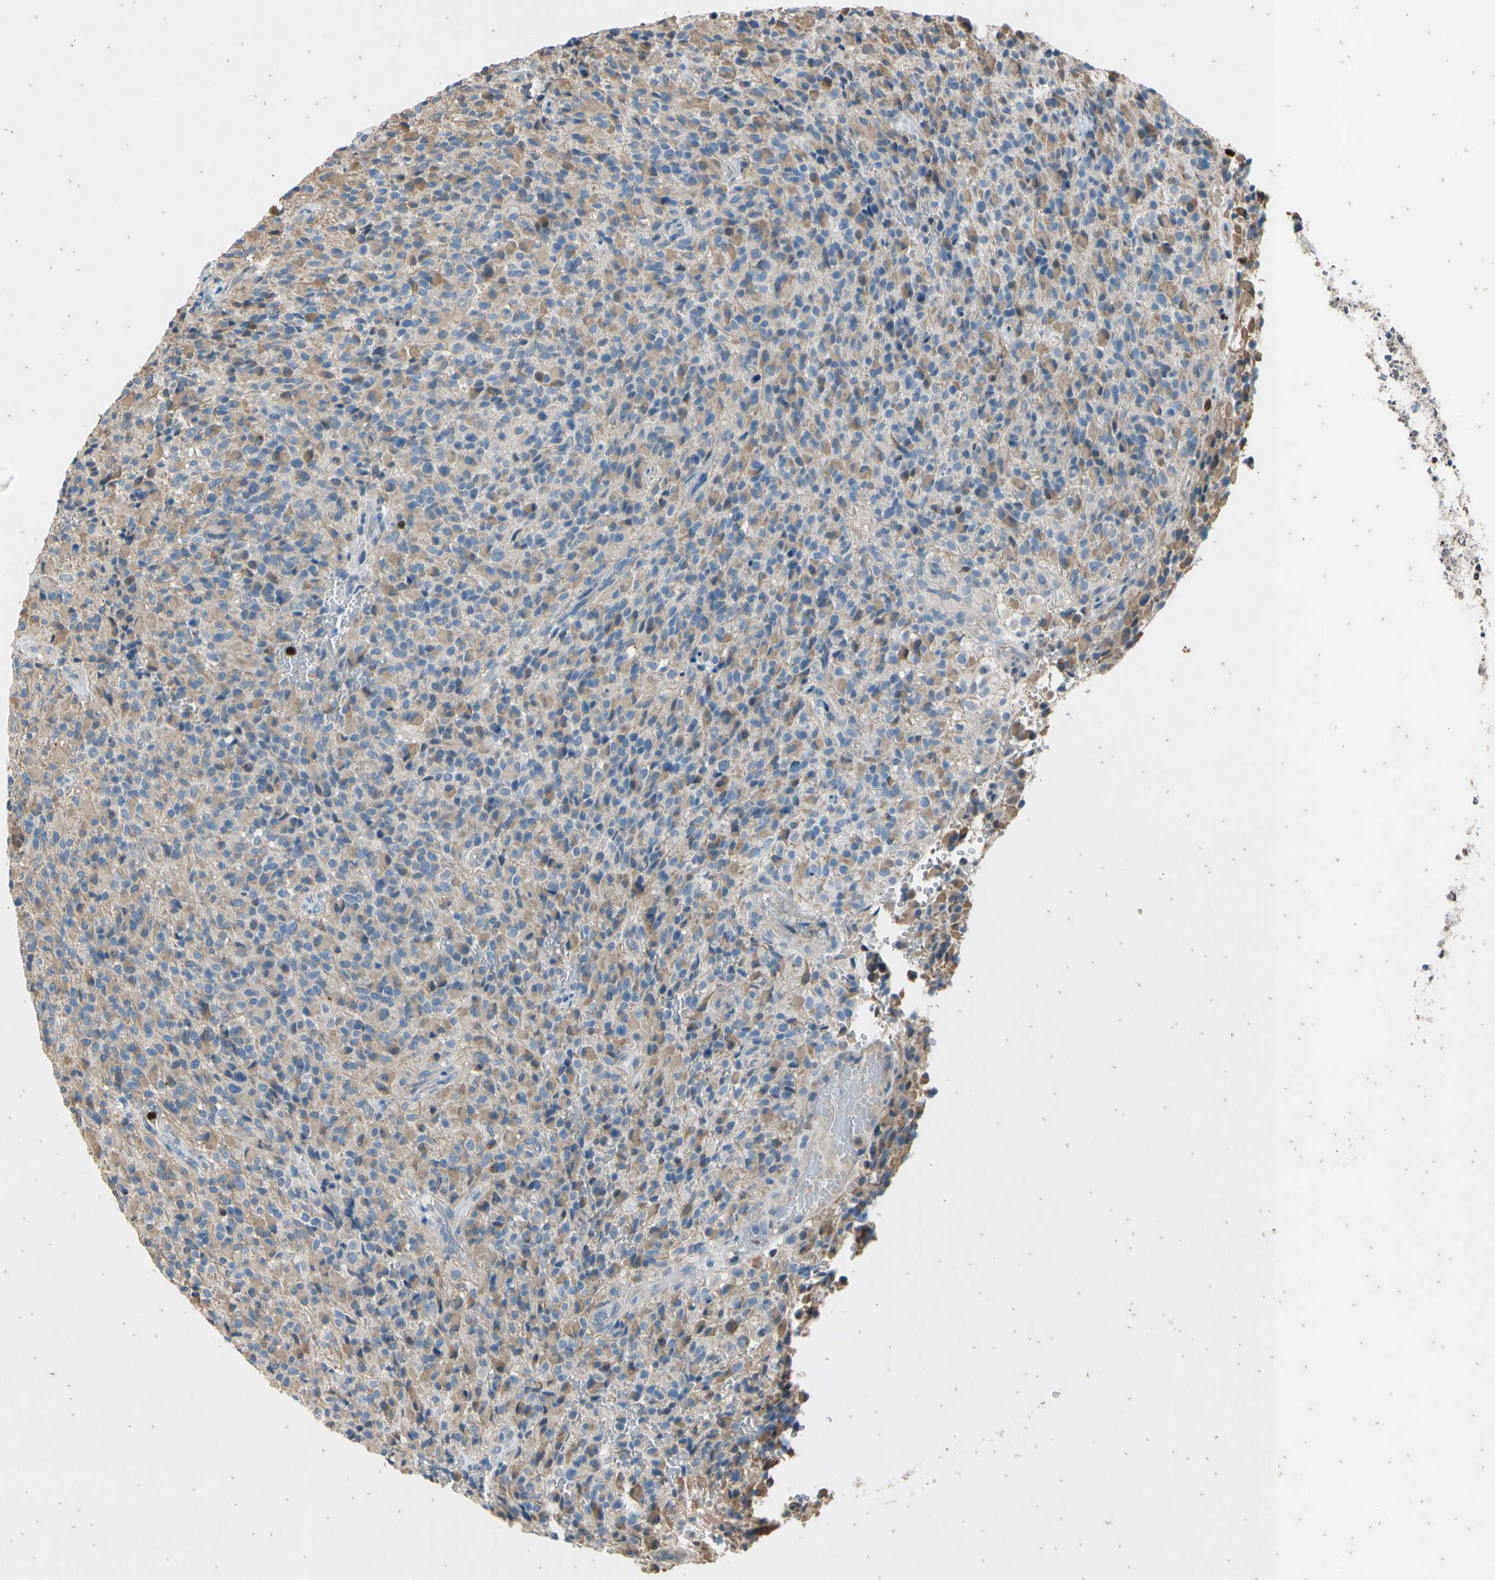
{"staining": {"intensity": "negative", "quantity": "none", "location": "none"}, "tissue": "glioma", "cell_type": "Tumor cells", "image_type": "cancer", "snomed": [{"axis": "morphology", "description": "Glioma, malignant, High grade"}, {"axis": "topography", "description": "Brain"}], "caption": "Immunohistochemistry (IHC) histopathology image of neoplastic tissue: human malignant glioma (high-grade) stained with DAB (3,3'-diaminobenzidine) demonstrates no significant protein positivity in tumor cells. (Brightfield microscopy of DAB (3,3'-diaminobenzidine) immunohistochemistry at high magnification).", "gene": "TBX21", "patient": {"sex": "male", "age": 71}}